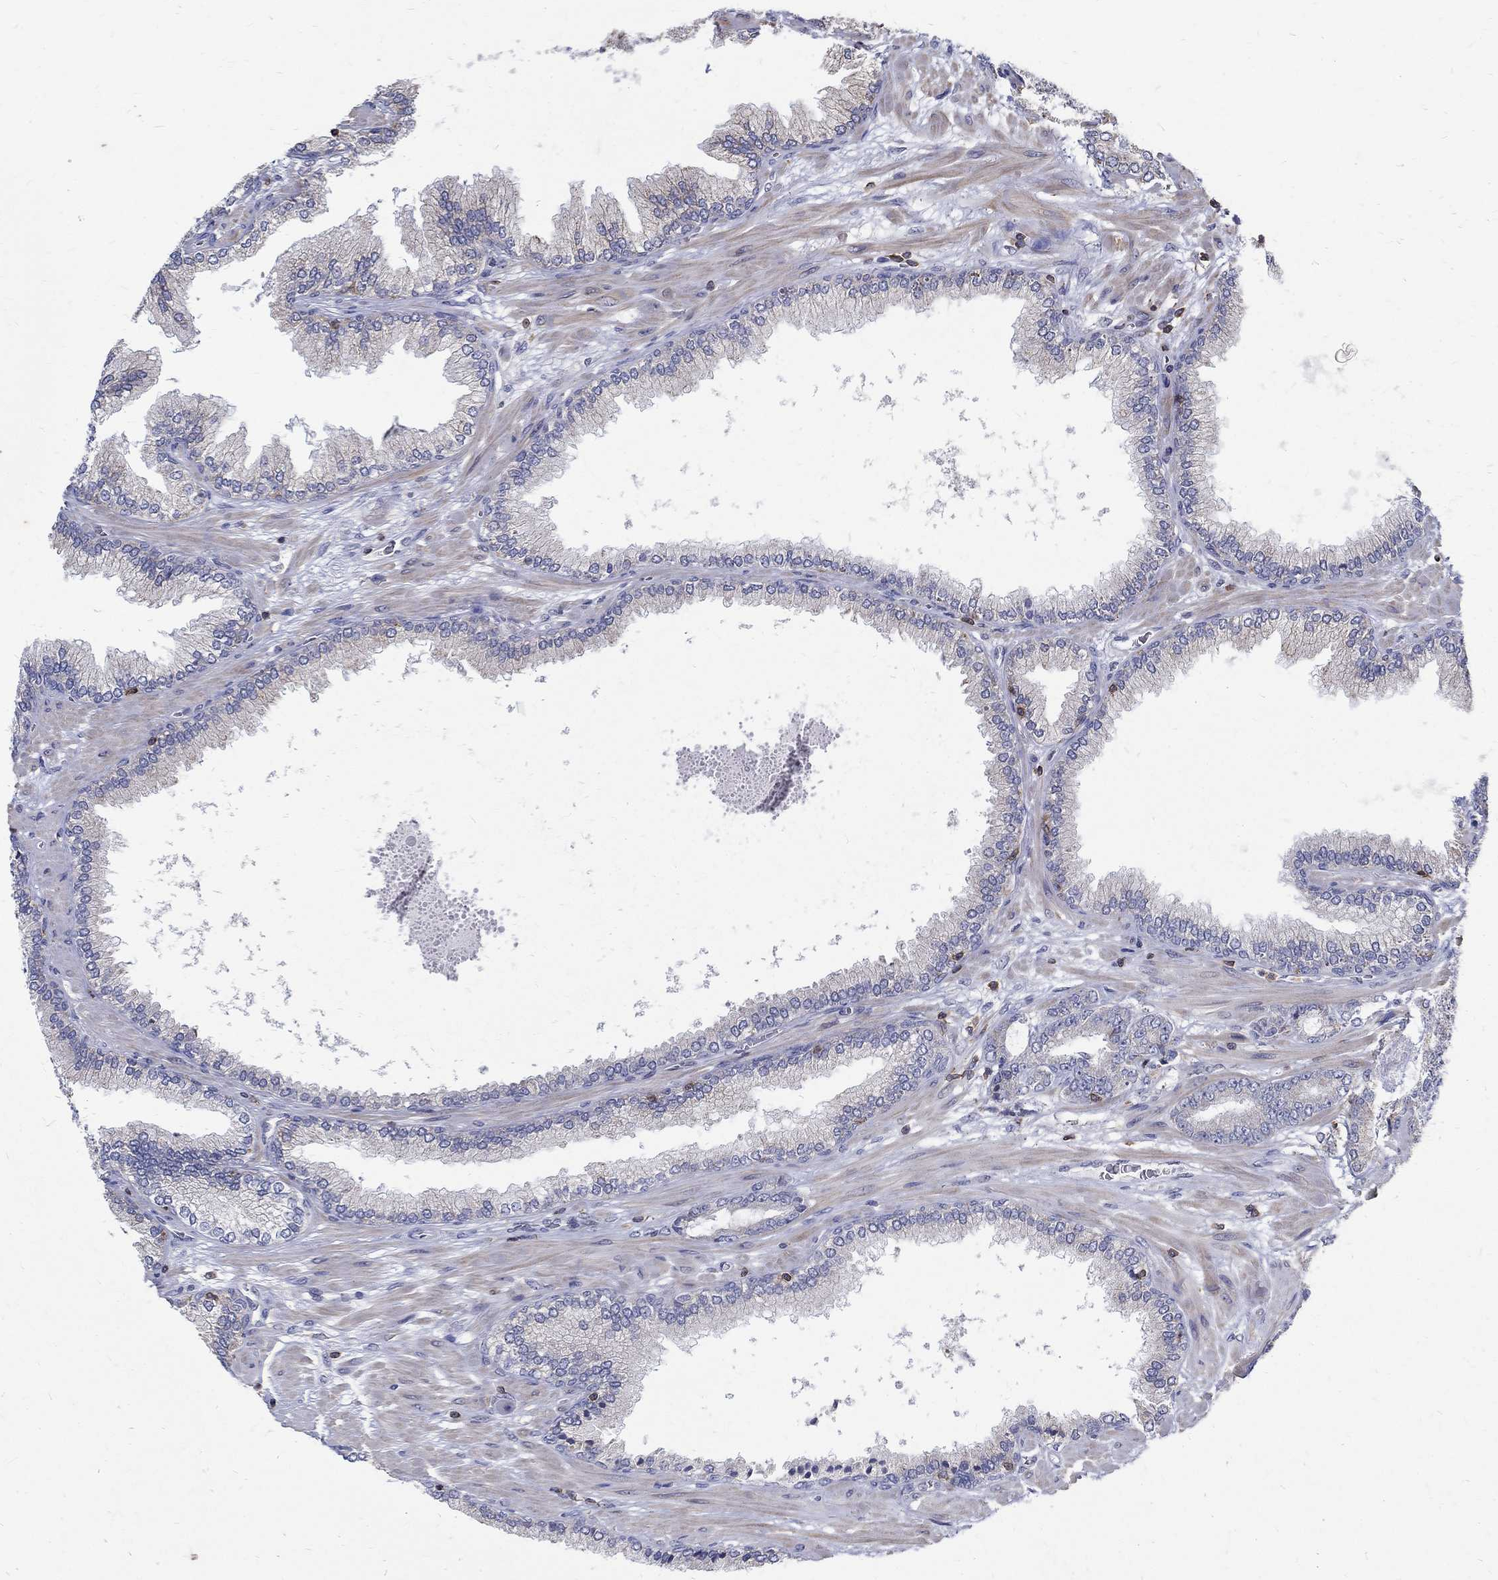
{"staining": {"intensity": "weak", "quantity": "25%-75%", "location": "cytoplasmic/membranous"}, "tissue": "prostate cancer", "cell_type": "Tumor cells", "image_type": "cancer", "snomed": [{"axis": "morphology", "description": "Adenocarcinoma, Low grade"}, {"axis": "topography", "description": "Prostate"}], "caption": "Tumor cells reveal low levels of weak cytoplasmic/membranous expression in approximately 25%-75% of cells in prostate cancer (low-grade adenocarcinoma).", "gene": "AGAP2", "patient": {"sex": "male", "age": 69}}